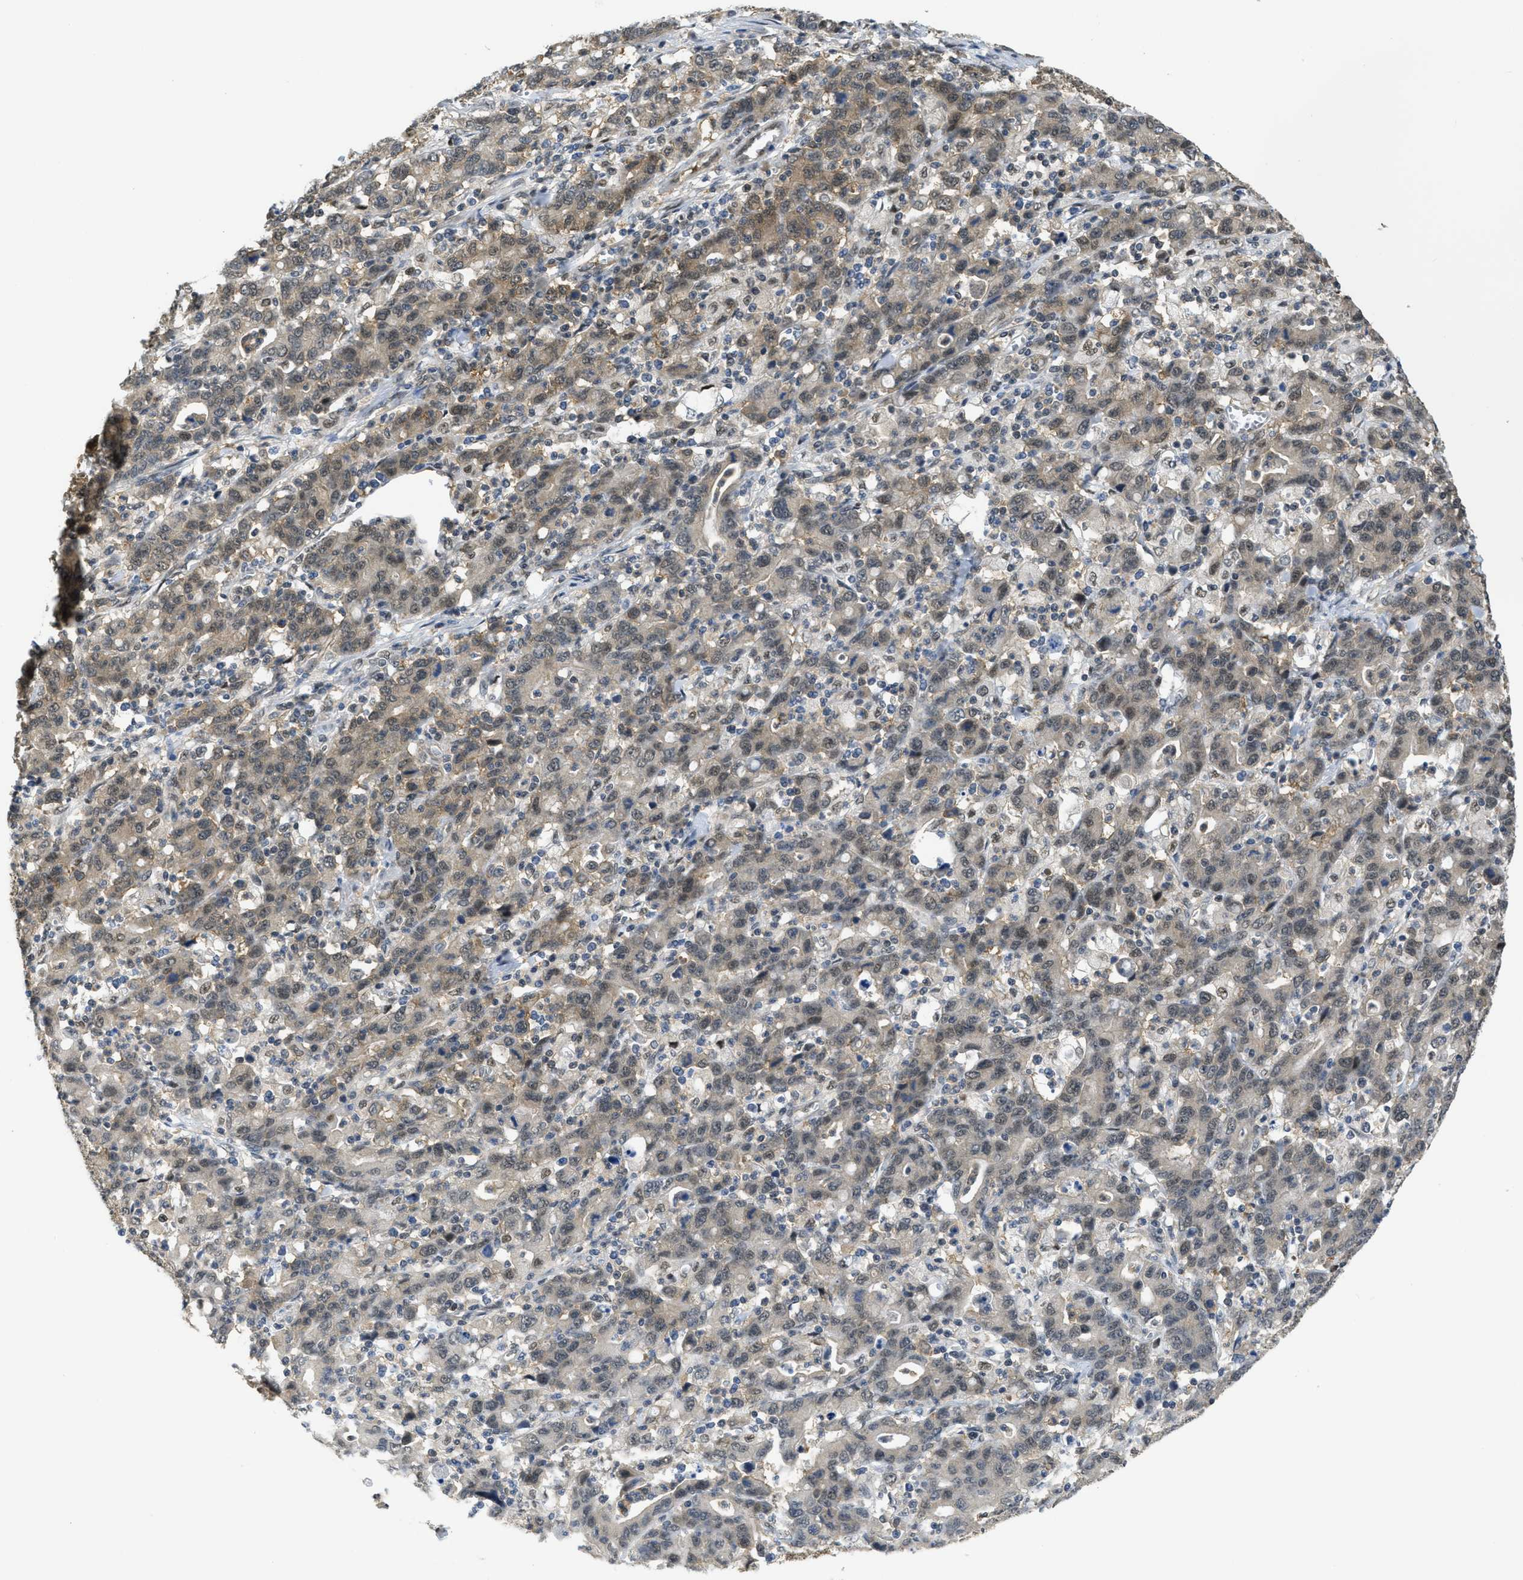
{"staining": {"intensity": "weak", "quantity": ">75%", "location": "cytoplasmic/membranous"}, "tissue": "stomach cancer", "cell_type": "Tumor cells", "image_type": "cancer", "snomed": [{"axis": "morphology", "description": "Adenocarcinoma, NOS"}, {"axis": "topography", "description": "Stomach, upper"}], "caption": "Weak cytoplasmic/membranous staining is appreciated in about >75% of tumor cells in stomach adenocarcinoma.", "gene": "PSMC5", "patient": {"sex": "male", "age": 69}}